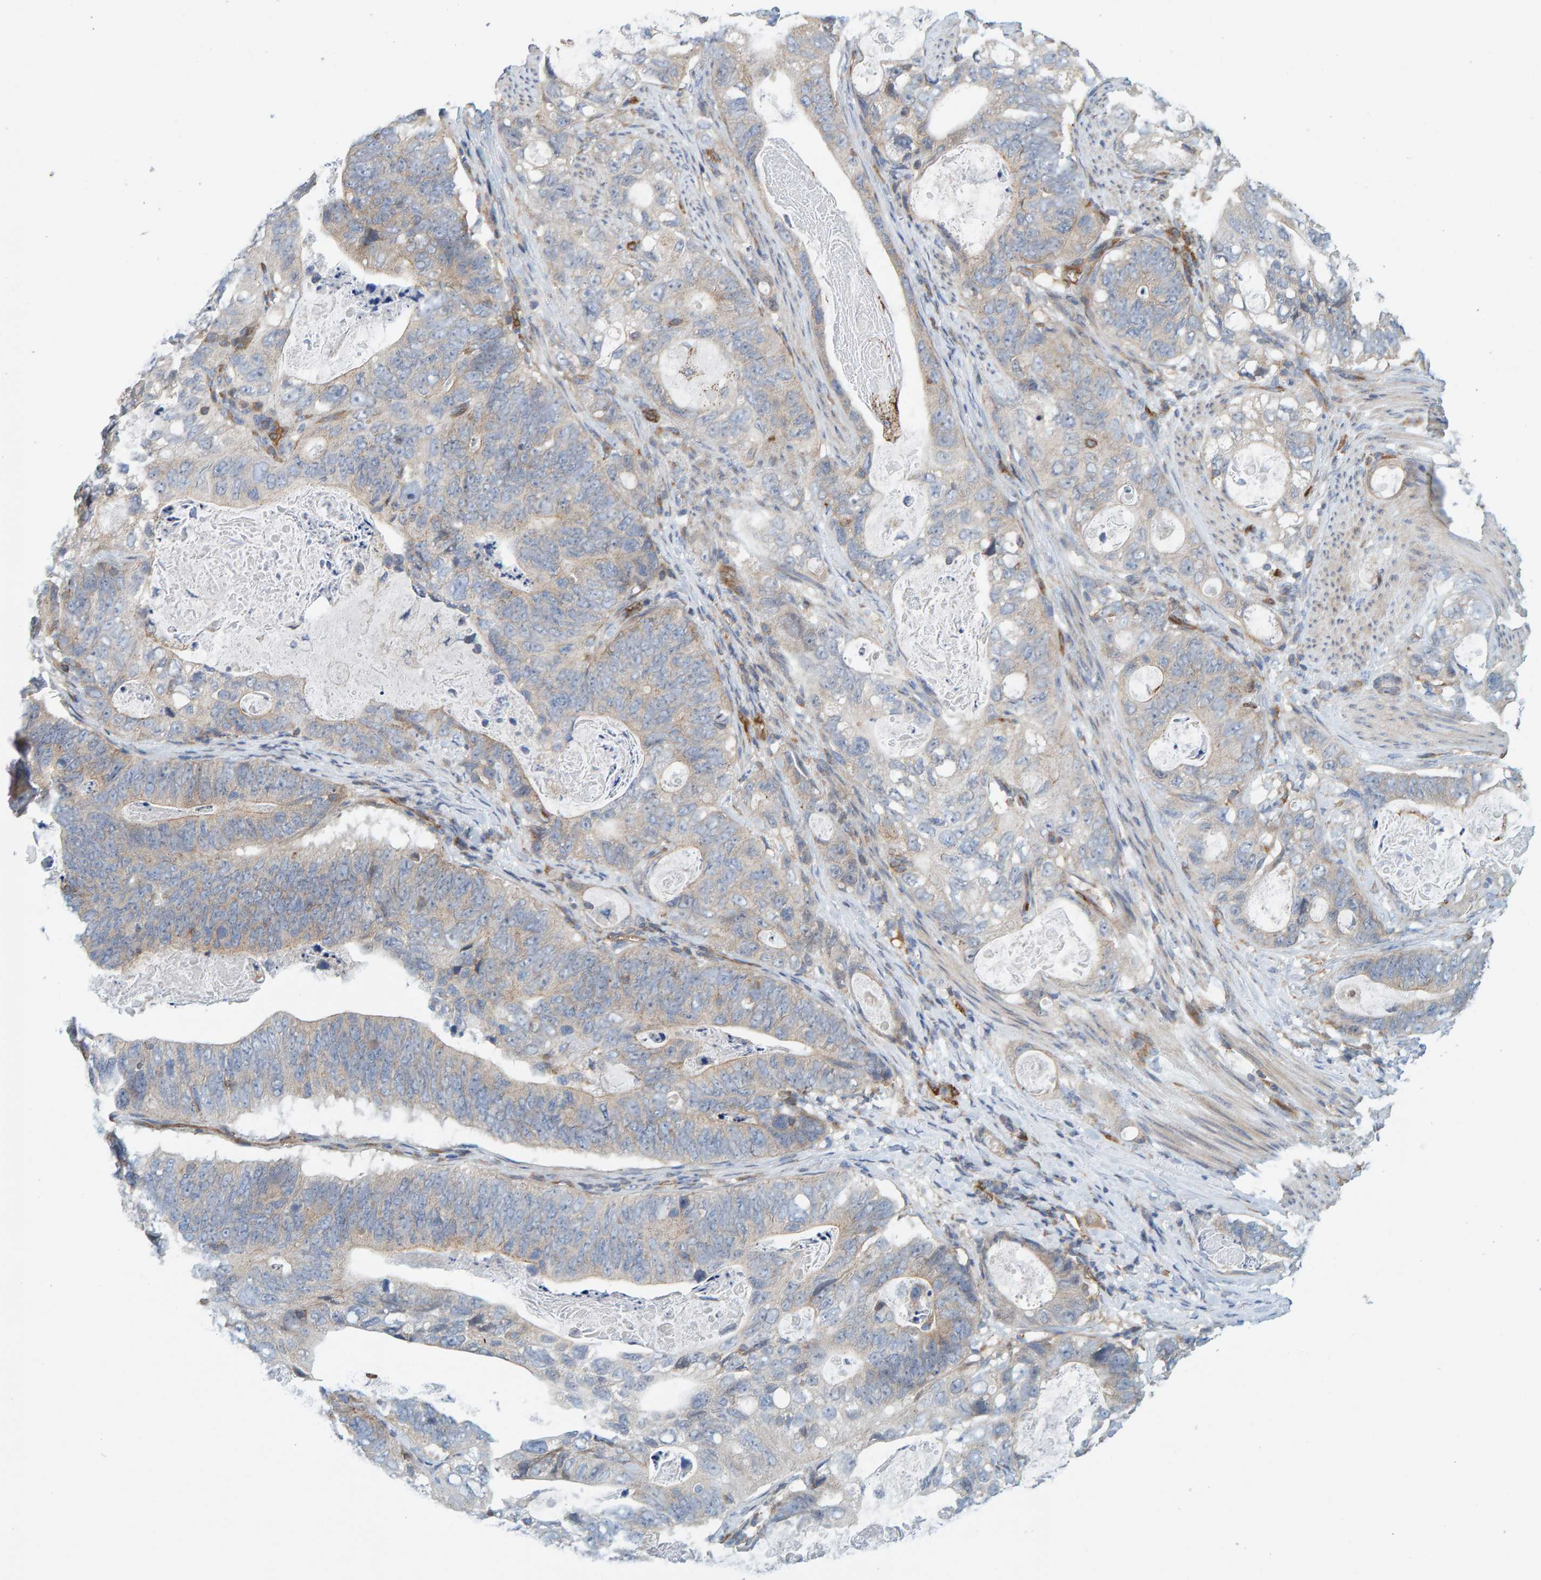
{"staining": {"intensity": "moderate", "quantity": "25%-75%", "location": "cytoplasmic/membranous"}, "tissue": "stomach cancer", "cell_type": "Tumor cells", "image_type": "cancer", "snomed": [{"axis": "morphology", "description": "Normal tissue, NOS"}, {"axis": "morphology", "description": "Adenocarcinoma, NOS"}, {"axis": "topography", "description": "Stomach"}], "caption": "Immunohistochemistry histopathology image of neoplastic tissue: stomach cancer (adenocarcinoma) stained using immunohistochemistry (IHC) reveals medium levels of moderate protein expression localized specifically in the cytoplasmic/membranous of tumor cells, appearing as a cytoplasmic/membranous brown color.", "gene": "PRKD2", "patient": {"sex": "female", "age": 89}}